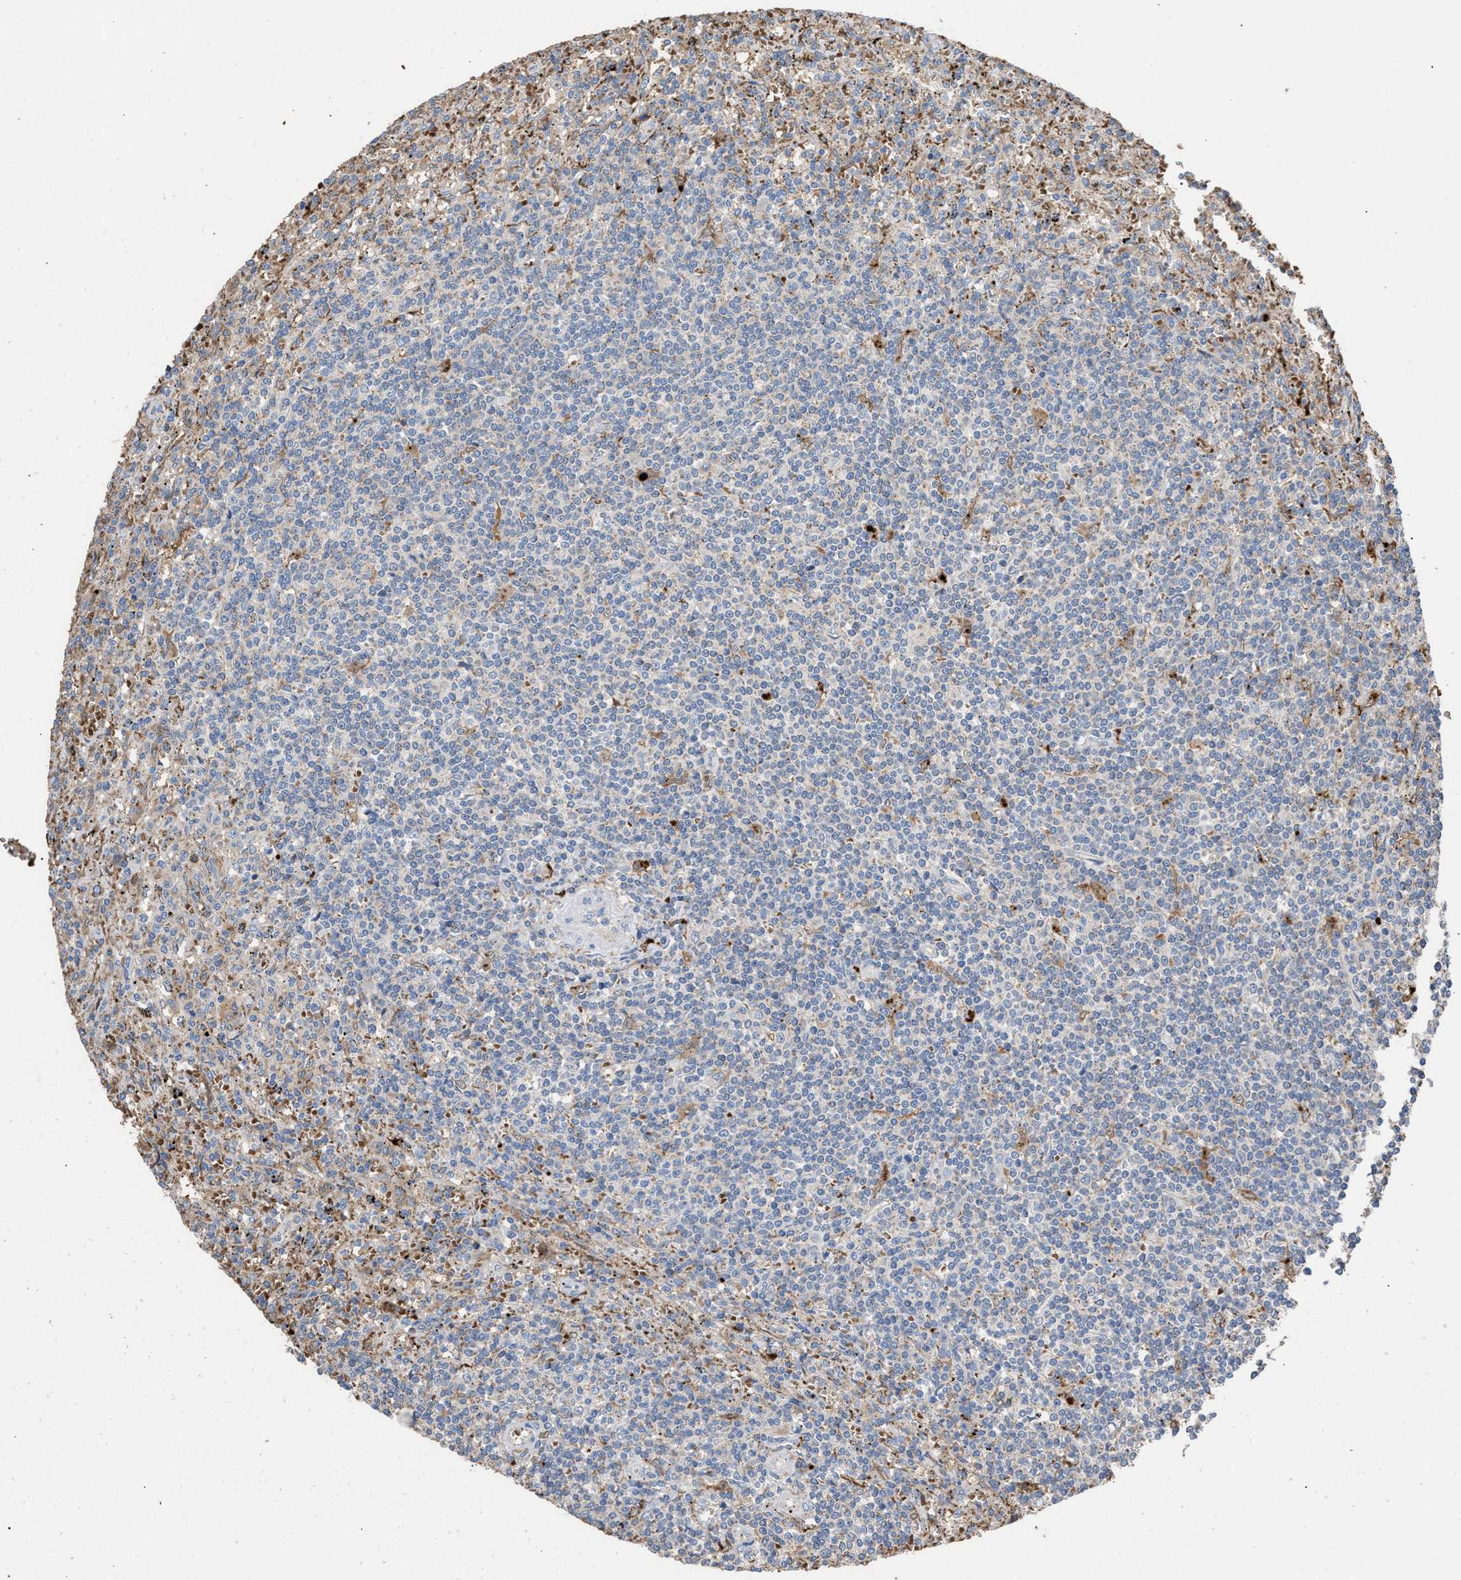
{"staining": {"intensity": "negative", "quantity": "none", "location": "none"}, "tissue": "lymphoma", "cell_type": "Tumor cells", "image_type": "cancer", "snomed": [{"axis": "morphology", "description": "Malignant lymphoma, non-Hodgkin's type, Low grade"}, {"axis": "topography", "description": "Spleen"}], "caption": "There is no significant staining in tumor cells of lymphoma. The staining was performed using DAB to visualize the protein expression in brown, while the nuclei were stained in blue with hematoxylin (Magnification: 20x).", "gene": "ELMO3", "patient": {"sex": "male", "age": 76}}